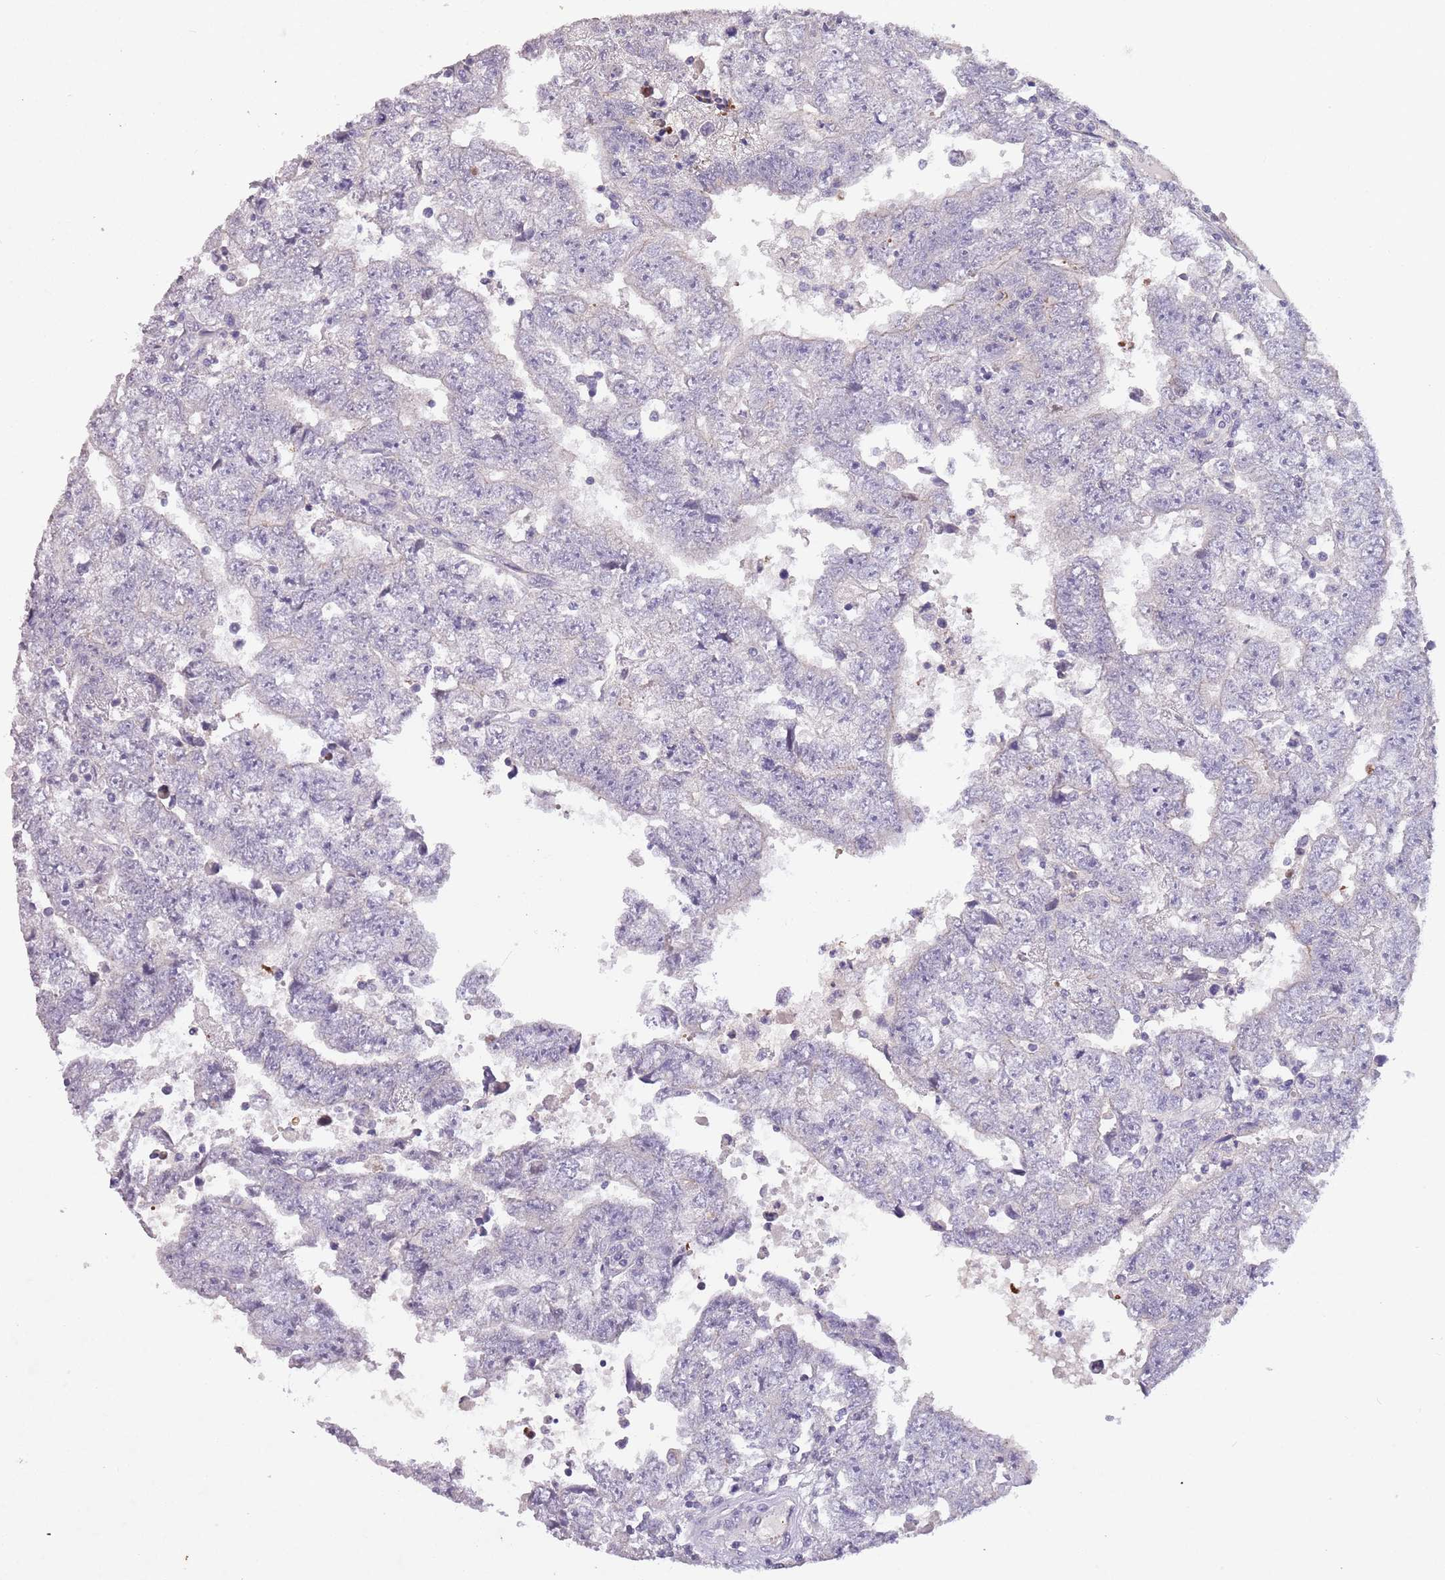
{"staining": {"intensity": "negative", "quantity": "none", "location": "none"}, "tissue": "testis cancer", "cell_type": "Tumor cells", "image_type": "cancer", "snomed": [{"axis": "morphology", "description": "Carcinoma, Embryonal, NOS"}, {"axis": "topography", "description": "Testis"}], "caption": "This is a histopathology image of IHC staining of testis embryonal carcinoma, which shows no expression in tumor cells.", "gene": "ZNF658", "patient": {"sex": "male", "age": 25}}